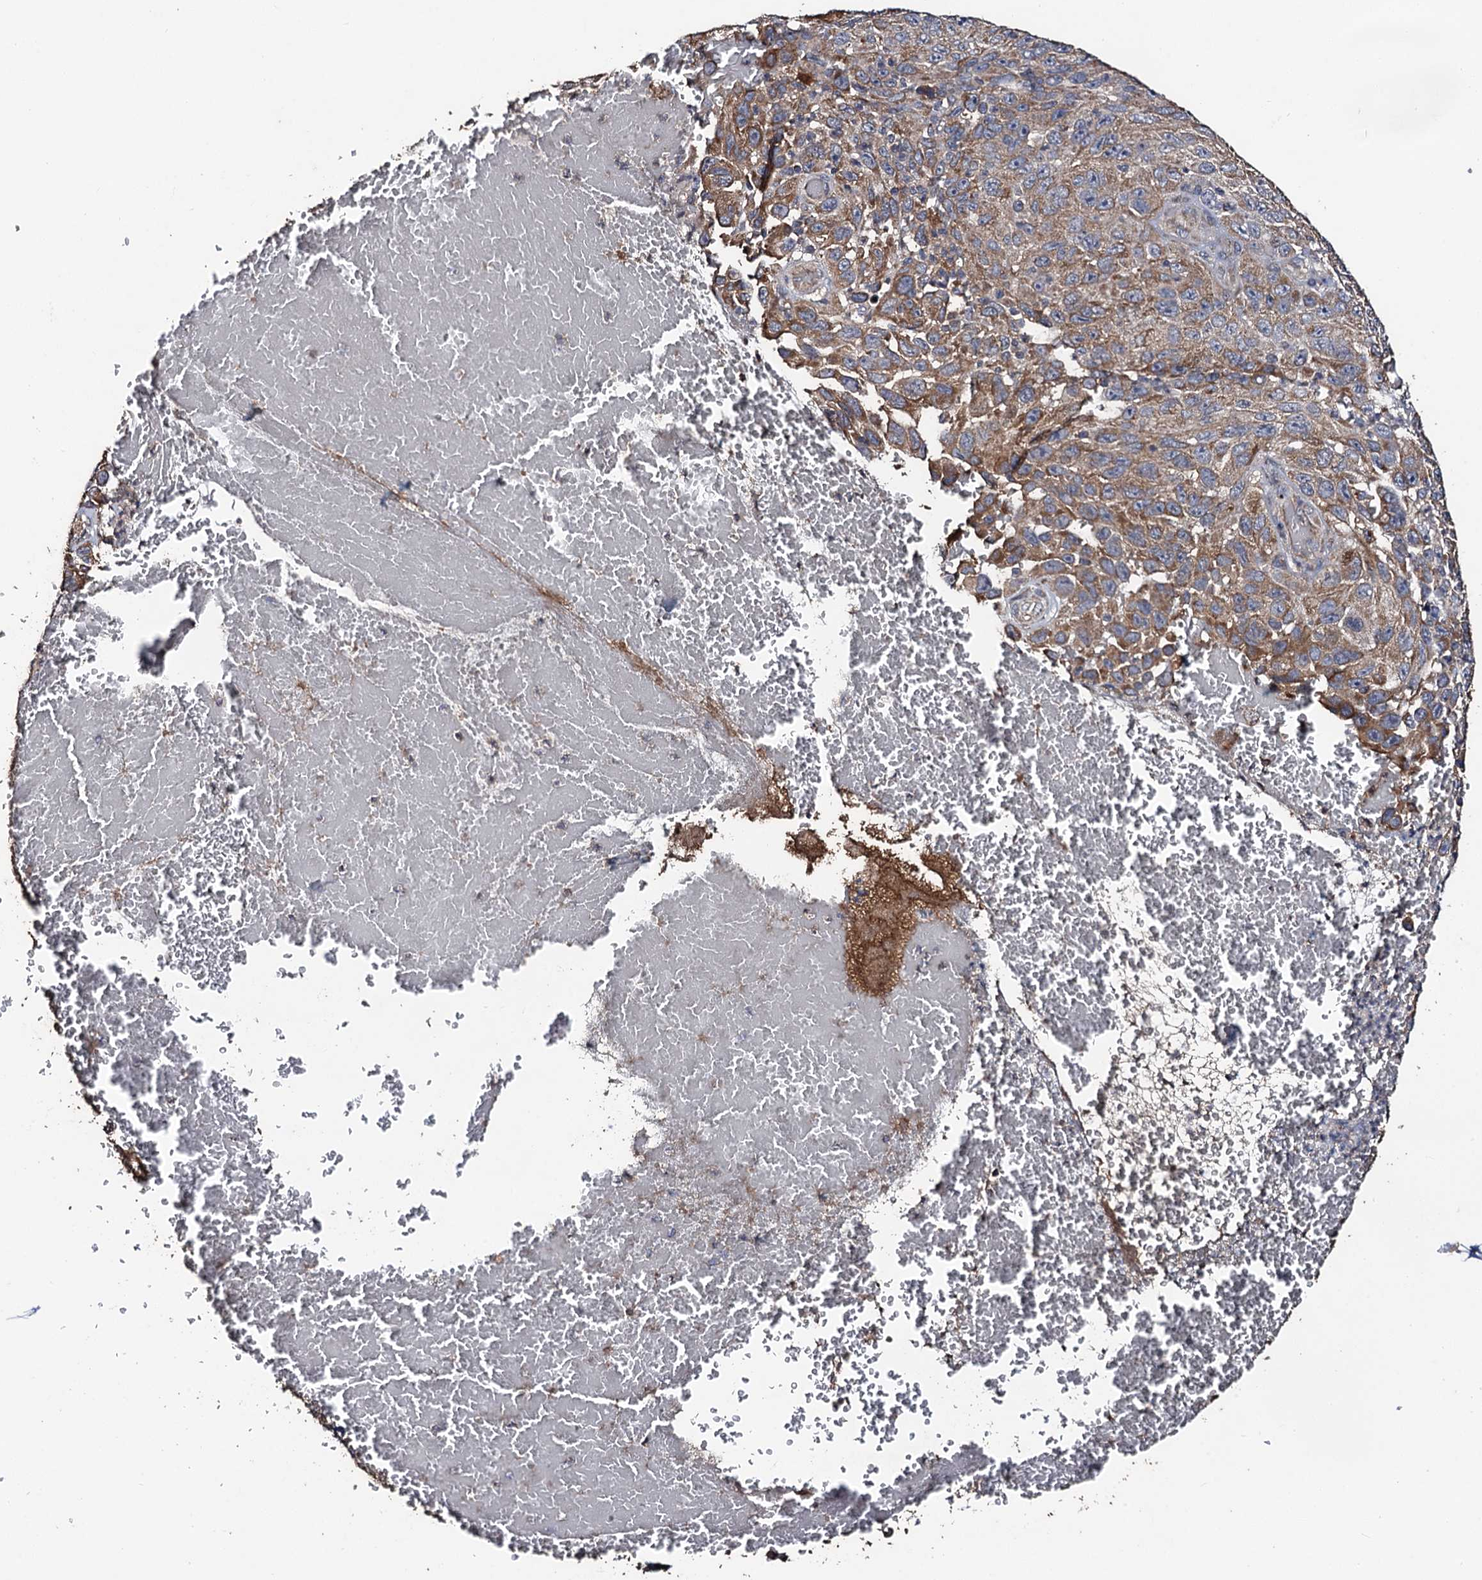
{"staining": {"intensity": "moderate", "quantity": ">75%", "location": "cytoplasmic/membranous"}, "tissue": "melanoma", "cell_type": "Tumor cells", "image_type": "cancer", "snomed": [{"axis": "morphology", "description": "Normal tissue, NOS"}, {"axis": "morphology", "description": "Malignant melanoma, NOS"}, {"axis": "topography", "description": "Skin"}], "caption": "Melanoma stained for a protein displays moderate cytoplasmic/membranous positivity in tumor cells.", "gene": "PPTC7", "patient": {"sex": "female", "age": 96}}